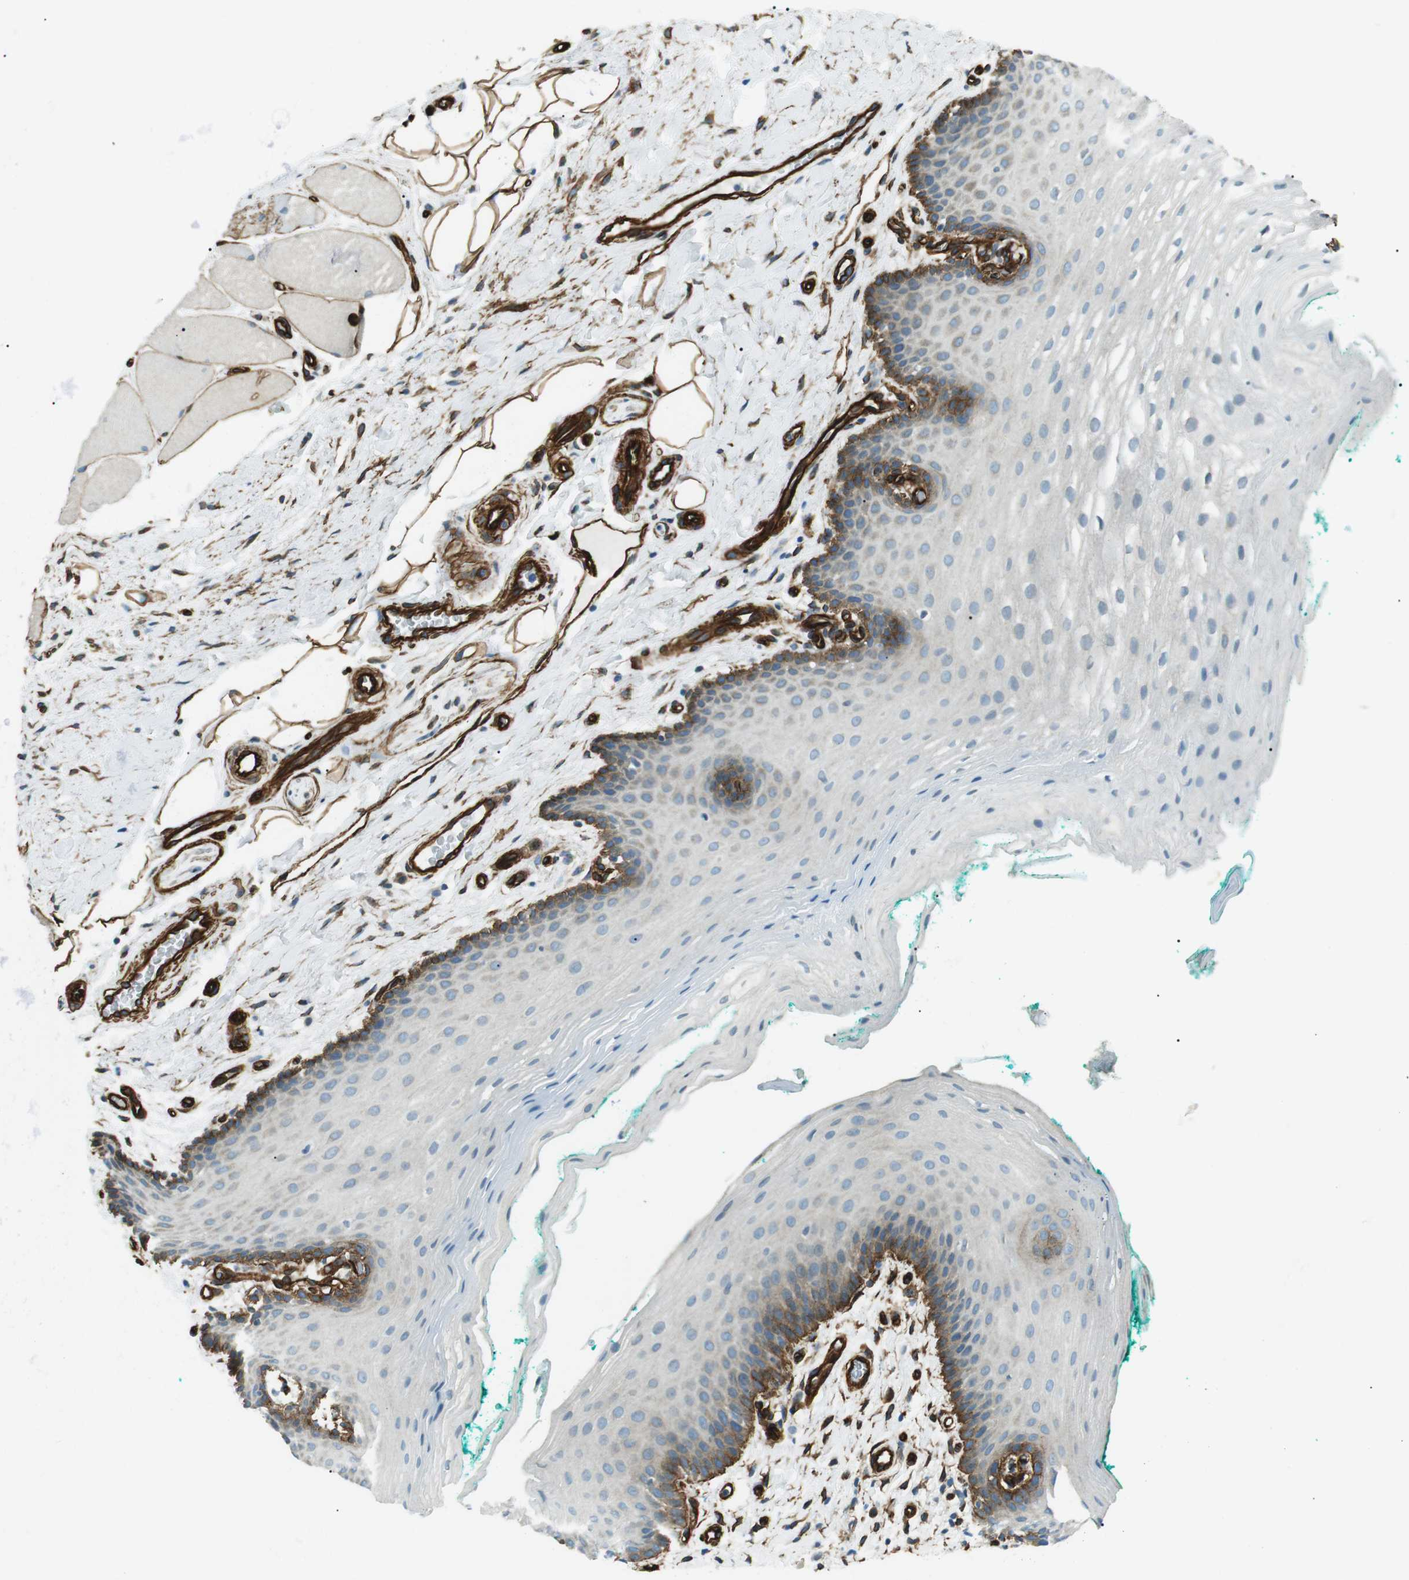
{"staining": {"intensity": "moderate", "quantity": "<25%", "location": "cytoplasmic/membranous"}, "tissue": "oral mucosa", "cell_type": "Squamous epithelial cells", "image_type": "normal", "snomed": [{"axis": "morphology", "description": "Normal tissue, NOS"}, {"axis": "topography", "description": "Oral tissue"}], "caption": "Approximately <25% of squamous epithelial cells in benign human oral mucosa demonstrate moderate cytoplasmic/membranous protein staining as visualized by brown immunohistochemical staining.", "gene": "ODR4", "patient": {"sex": "male", "age": 58}}